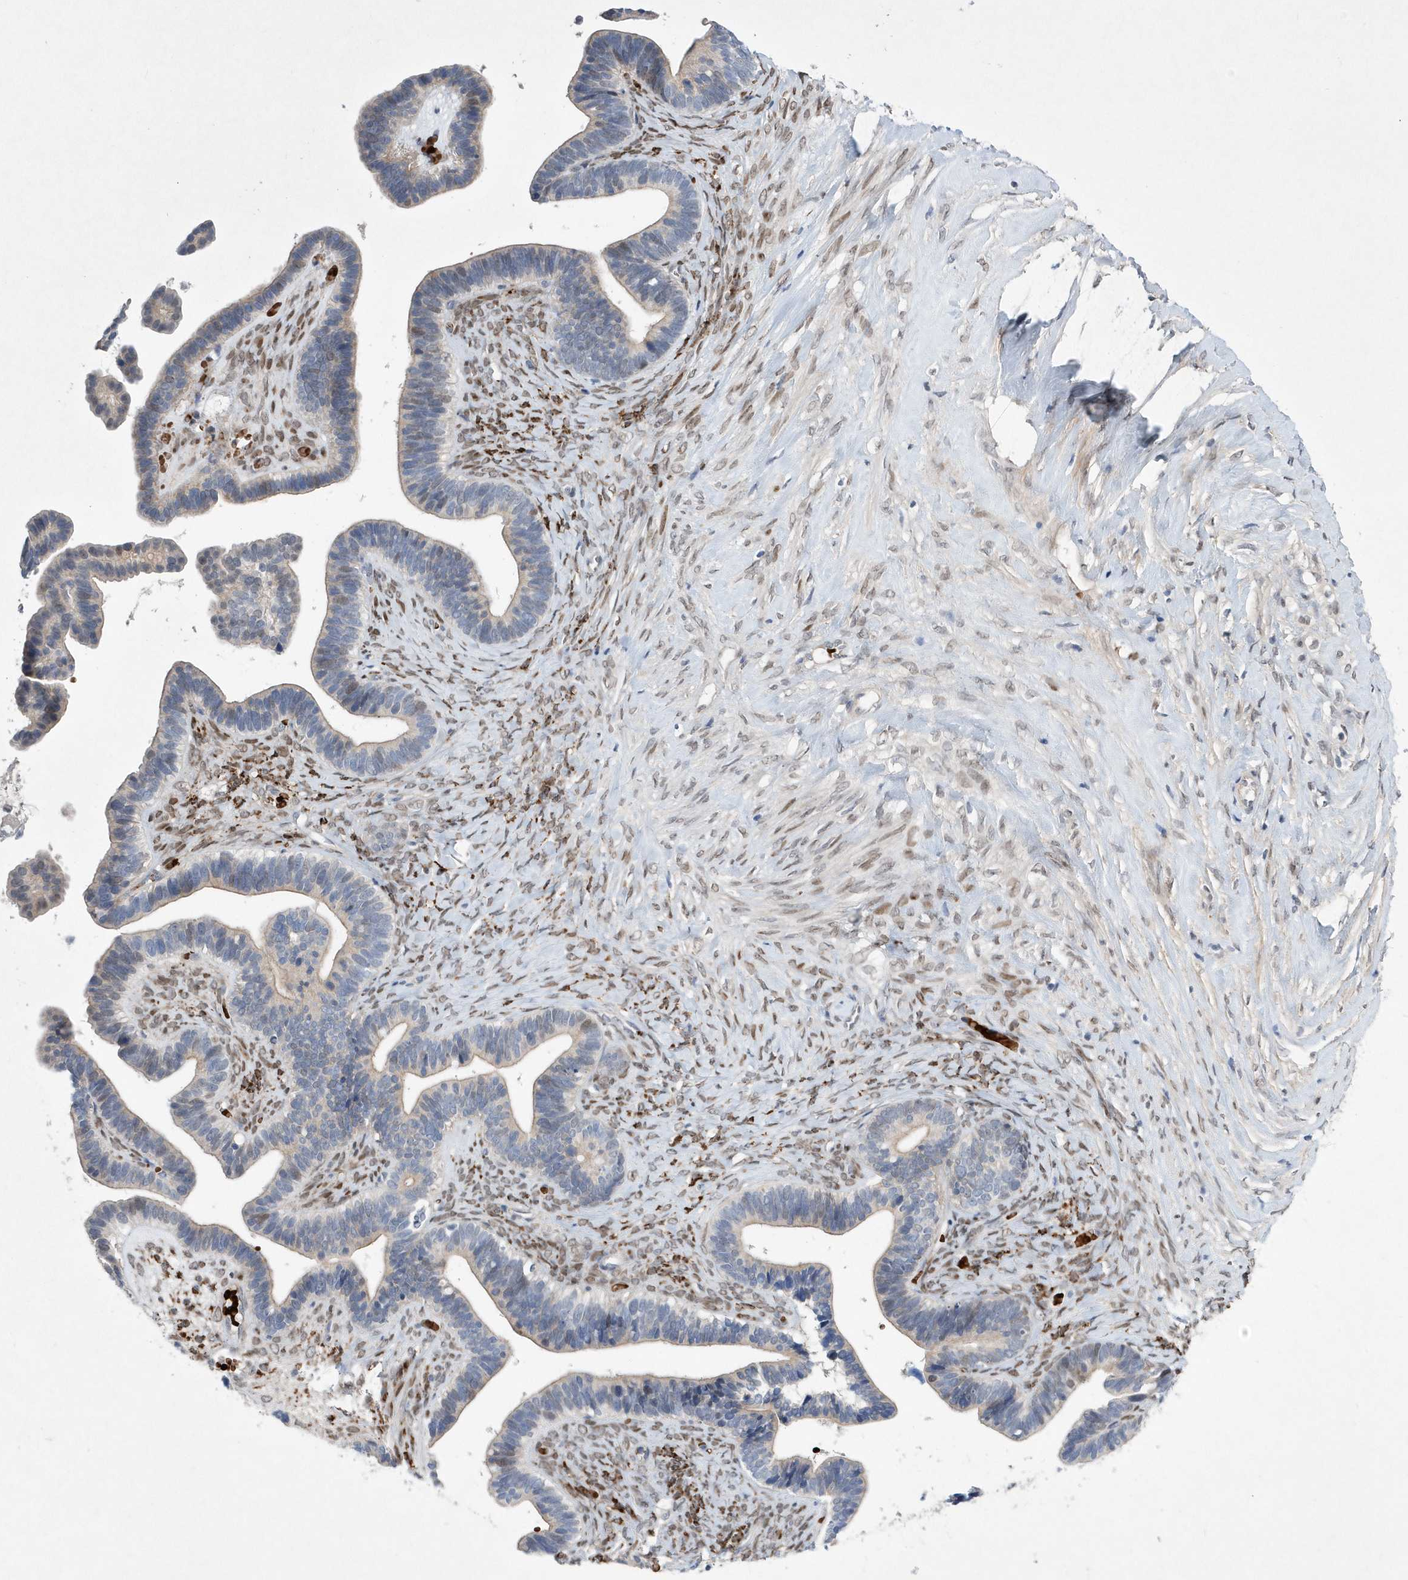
{"staining": {"intensity": "weak", "quantity": "<25%", "location": "cytoplasmic/membranous"}, "tissue": "ovarian cancer", "cell_type": "Tumor cells", "image_type": "cancer", "snomed": [{"axis": "morphology", "description": "Cystadenocarcinoma, serous, NOS"}, {"axis": "topography", "description": "Ovary"}], "caption": "Immunohistochemistry micrograph of neoplastic tissue: ovarian serous cystadenocarcinoma stained with DAB demonstrates no significant protein expression in tumor cells. (DAB immunohistochemistry with hematoxylin counter stain).", "gene": "ZNF875", "patient": {"sex": "female", "age": 56}}